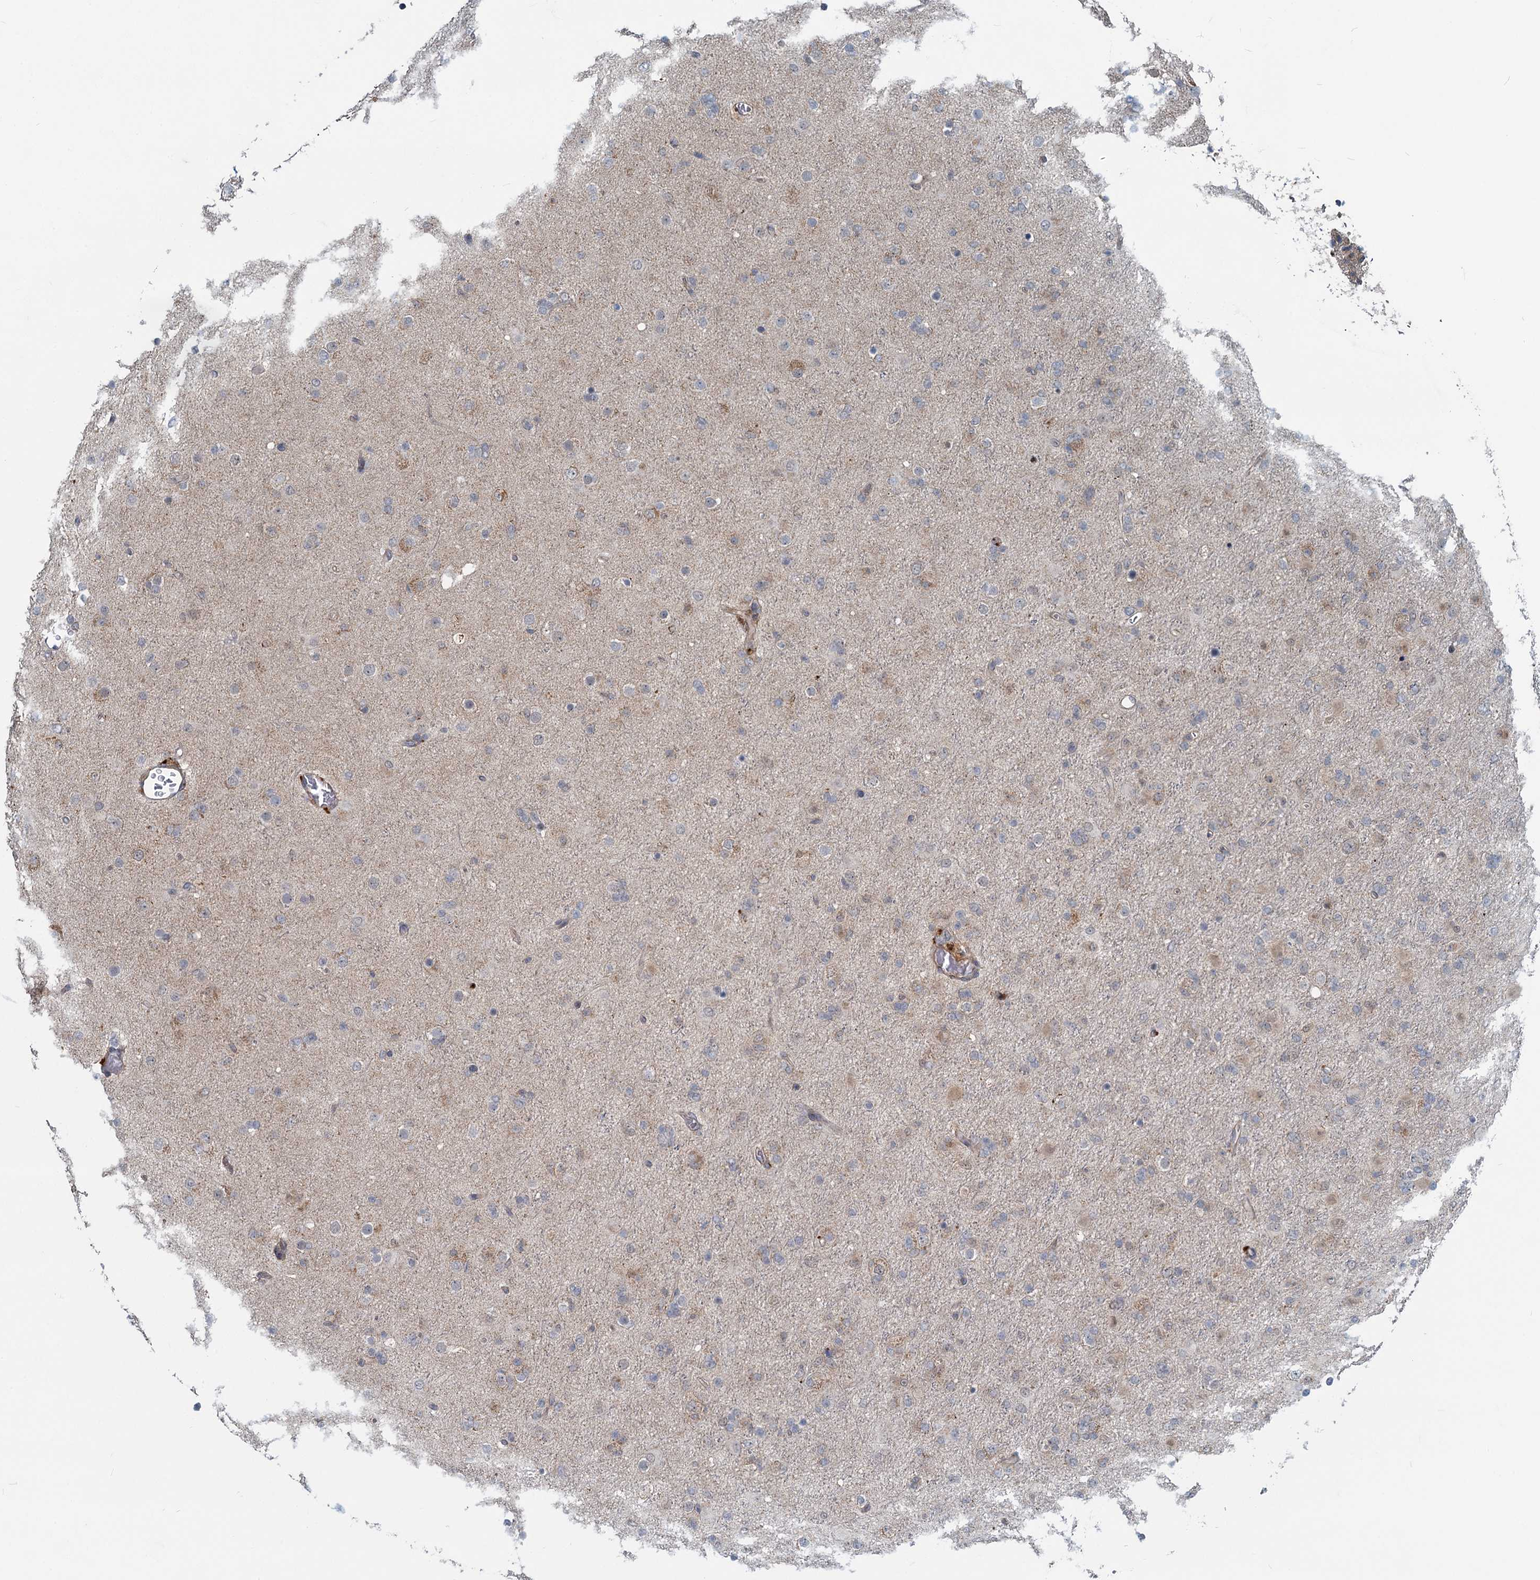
{"staining": {"intensity": "weak", "quantity": "<25%", "location": "cytoplasmic/membranous"}, "tissue": "glioma", "cell_type": "Tumor cells", "image_type": "cancer", "snomed": [{"axis": "morphology", "description": "Glioma, malignant, Low grade"}, {"axis": "topography", "description": "Brain"}], "caption": "Histopathology image shows no significant protein expression in tumor cells of low-grade glioma (malignant).", "gene": "ADCY2", "patient": {"sex": "male", "age": 65}}